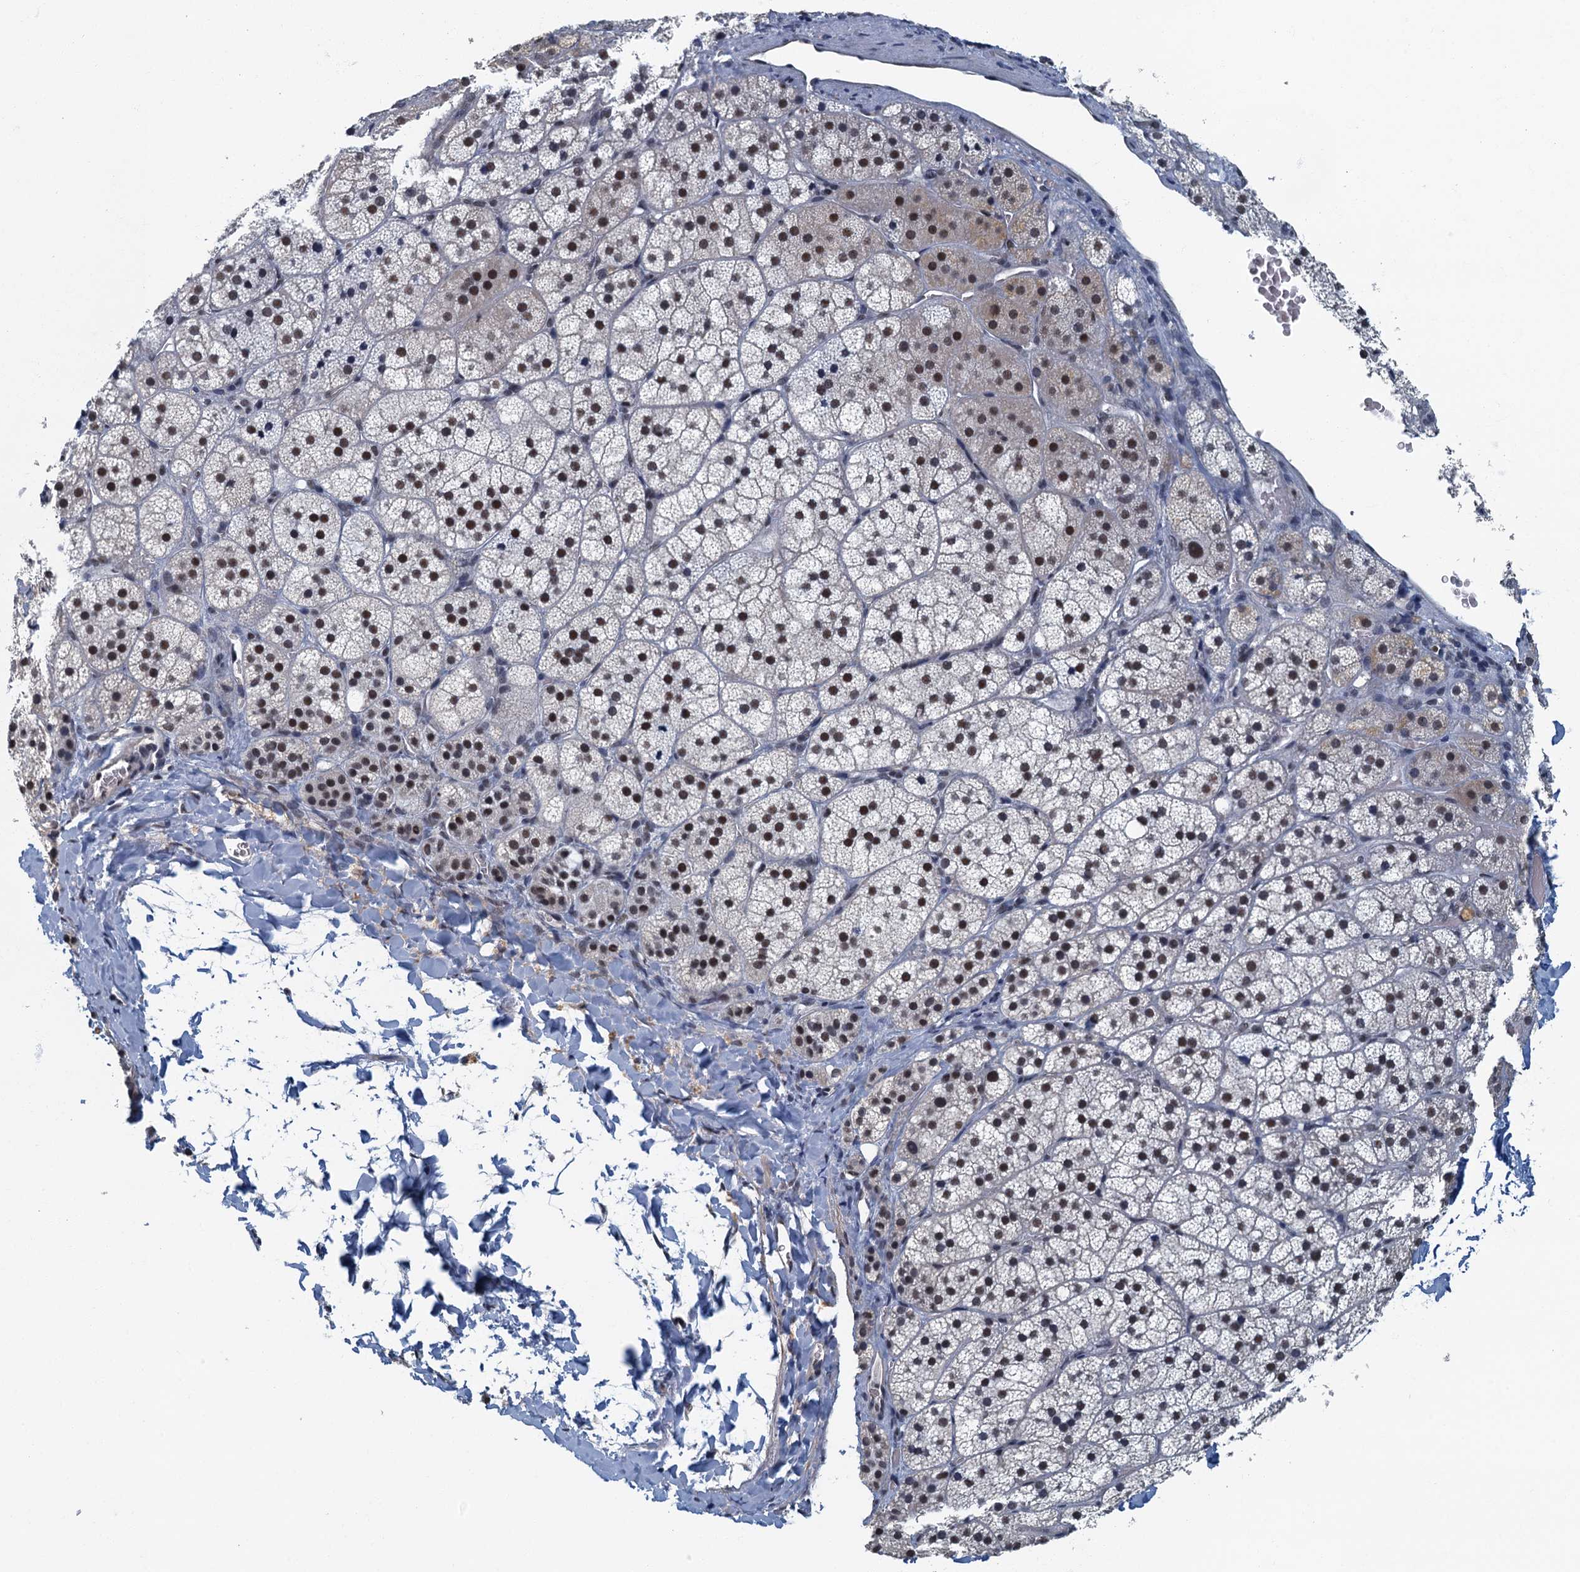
{"staining": {"intensity": "moderate", "quantity": "25%-75%", "location": "nuclear"}, "tissue": "adrenal gland", "cell_type": "Glandular cells", "image_type": "normal", "snomed": [{"axis": "morphology", "description": "Normal tissue, NOS"}, {"axis": "topography", "description": "Adrenal gland"}], "caption": "A micrograph showing moderate nuclear expression in approximately 25%-75% of glandular cells in normal adrenal gland, as visualized by brown immunohistochemical staining.", "gene": "GADL1", "patient": {"sex": "female", "age": 44}}